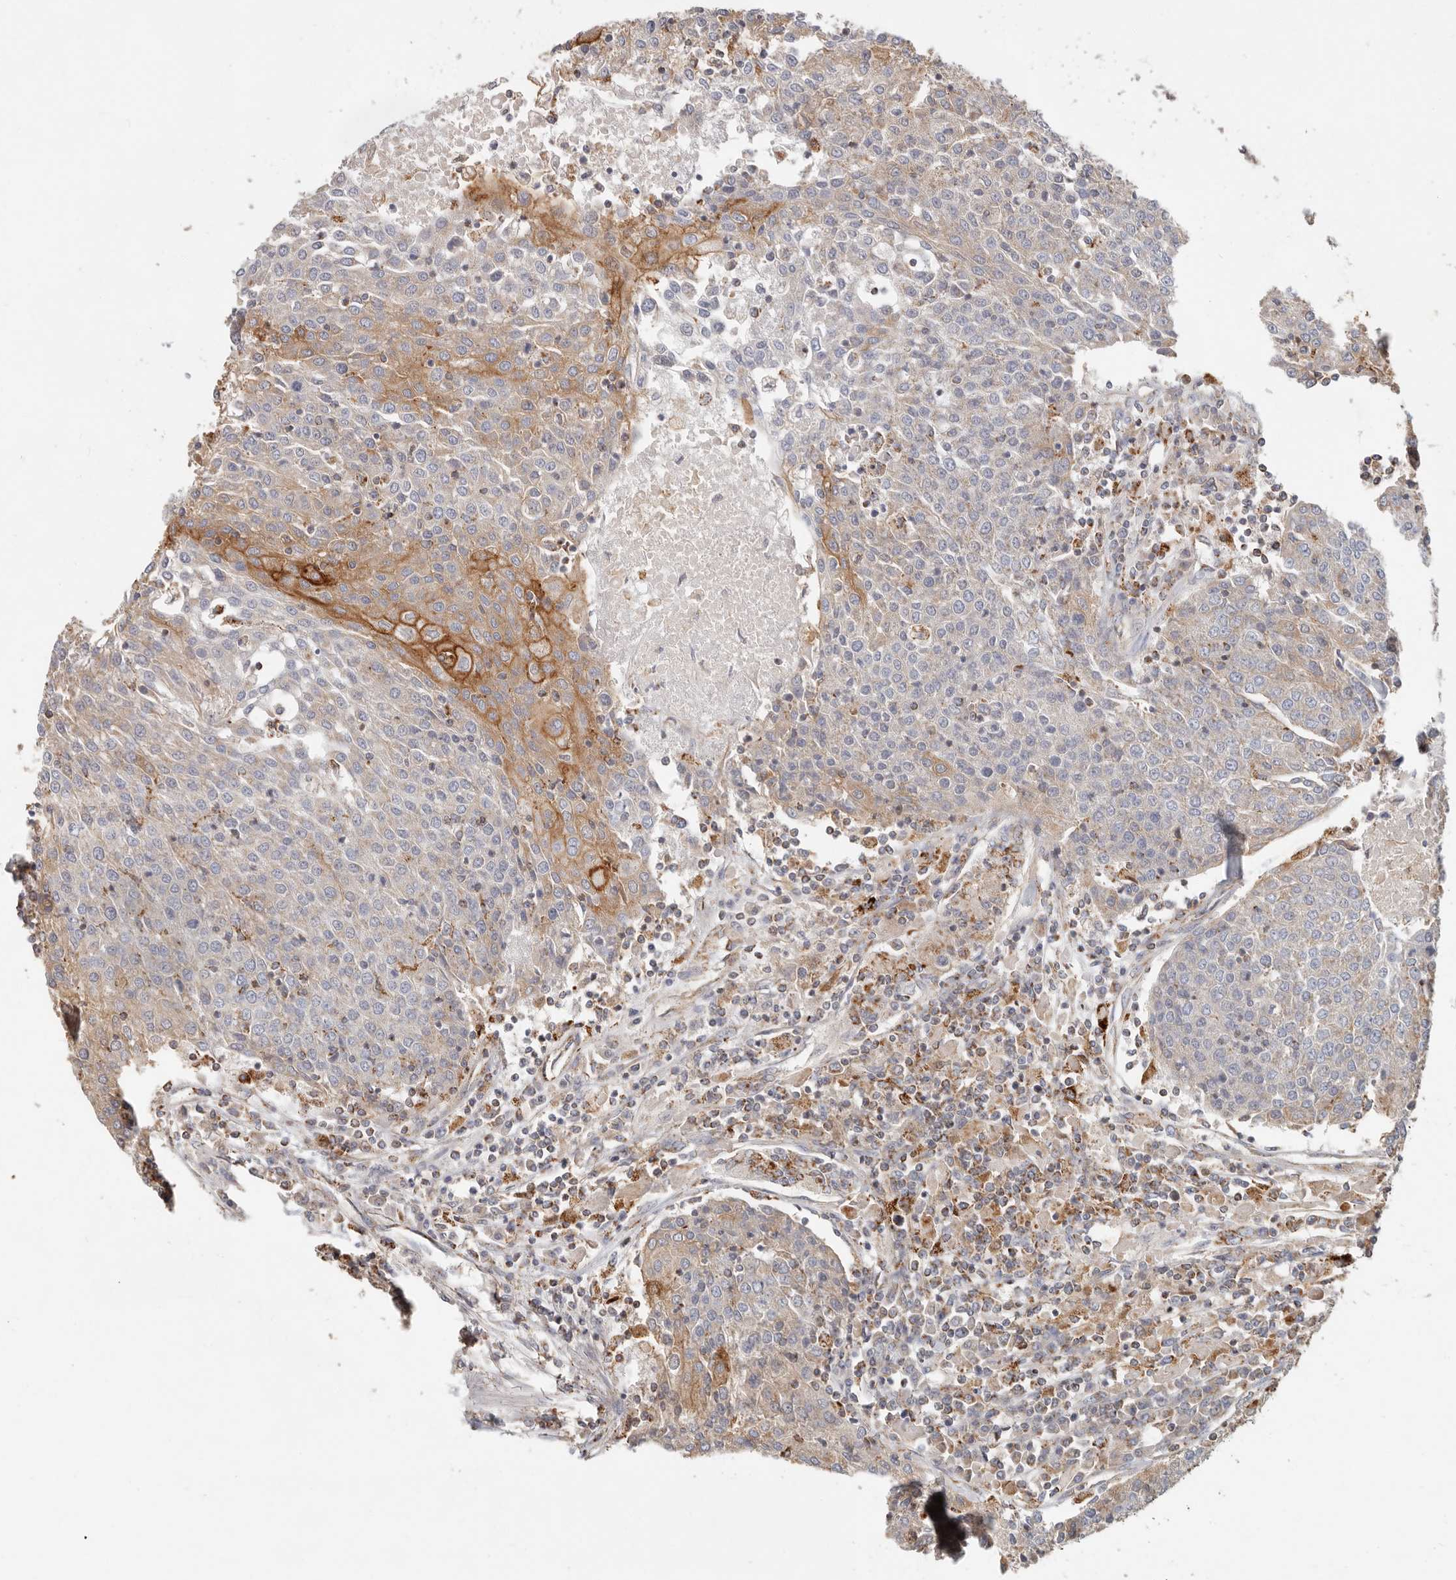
{"staining": {"intensity": "strong", "quantity": "<25%", "location": "cytoplasmic/membranous"}, "tissue": "urothelial cancer", "cell_type": "Tumor cells", "image_type": "cancer", "snomed": [{"axis": "morphology", "description": "Urothelial carcinoma, High grade"}, {"axis": "topography", "description": "Urinary bladder"}], "caption": "Immunohistochemical staining of human urothelial carcinoma (high-grade) exhibits medium levels of strong cytoplasmic/membranous staining in about <25% of tumor cells. The protein is stained brown, and the nuclei are stained in blue (DAB IHC with brightfield microscopy, high magnification).", "gene": "ARHGEF10L", "patient": {"sex": "female", "age": 85}}